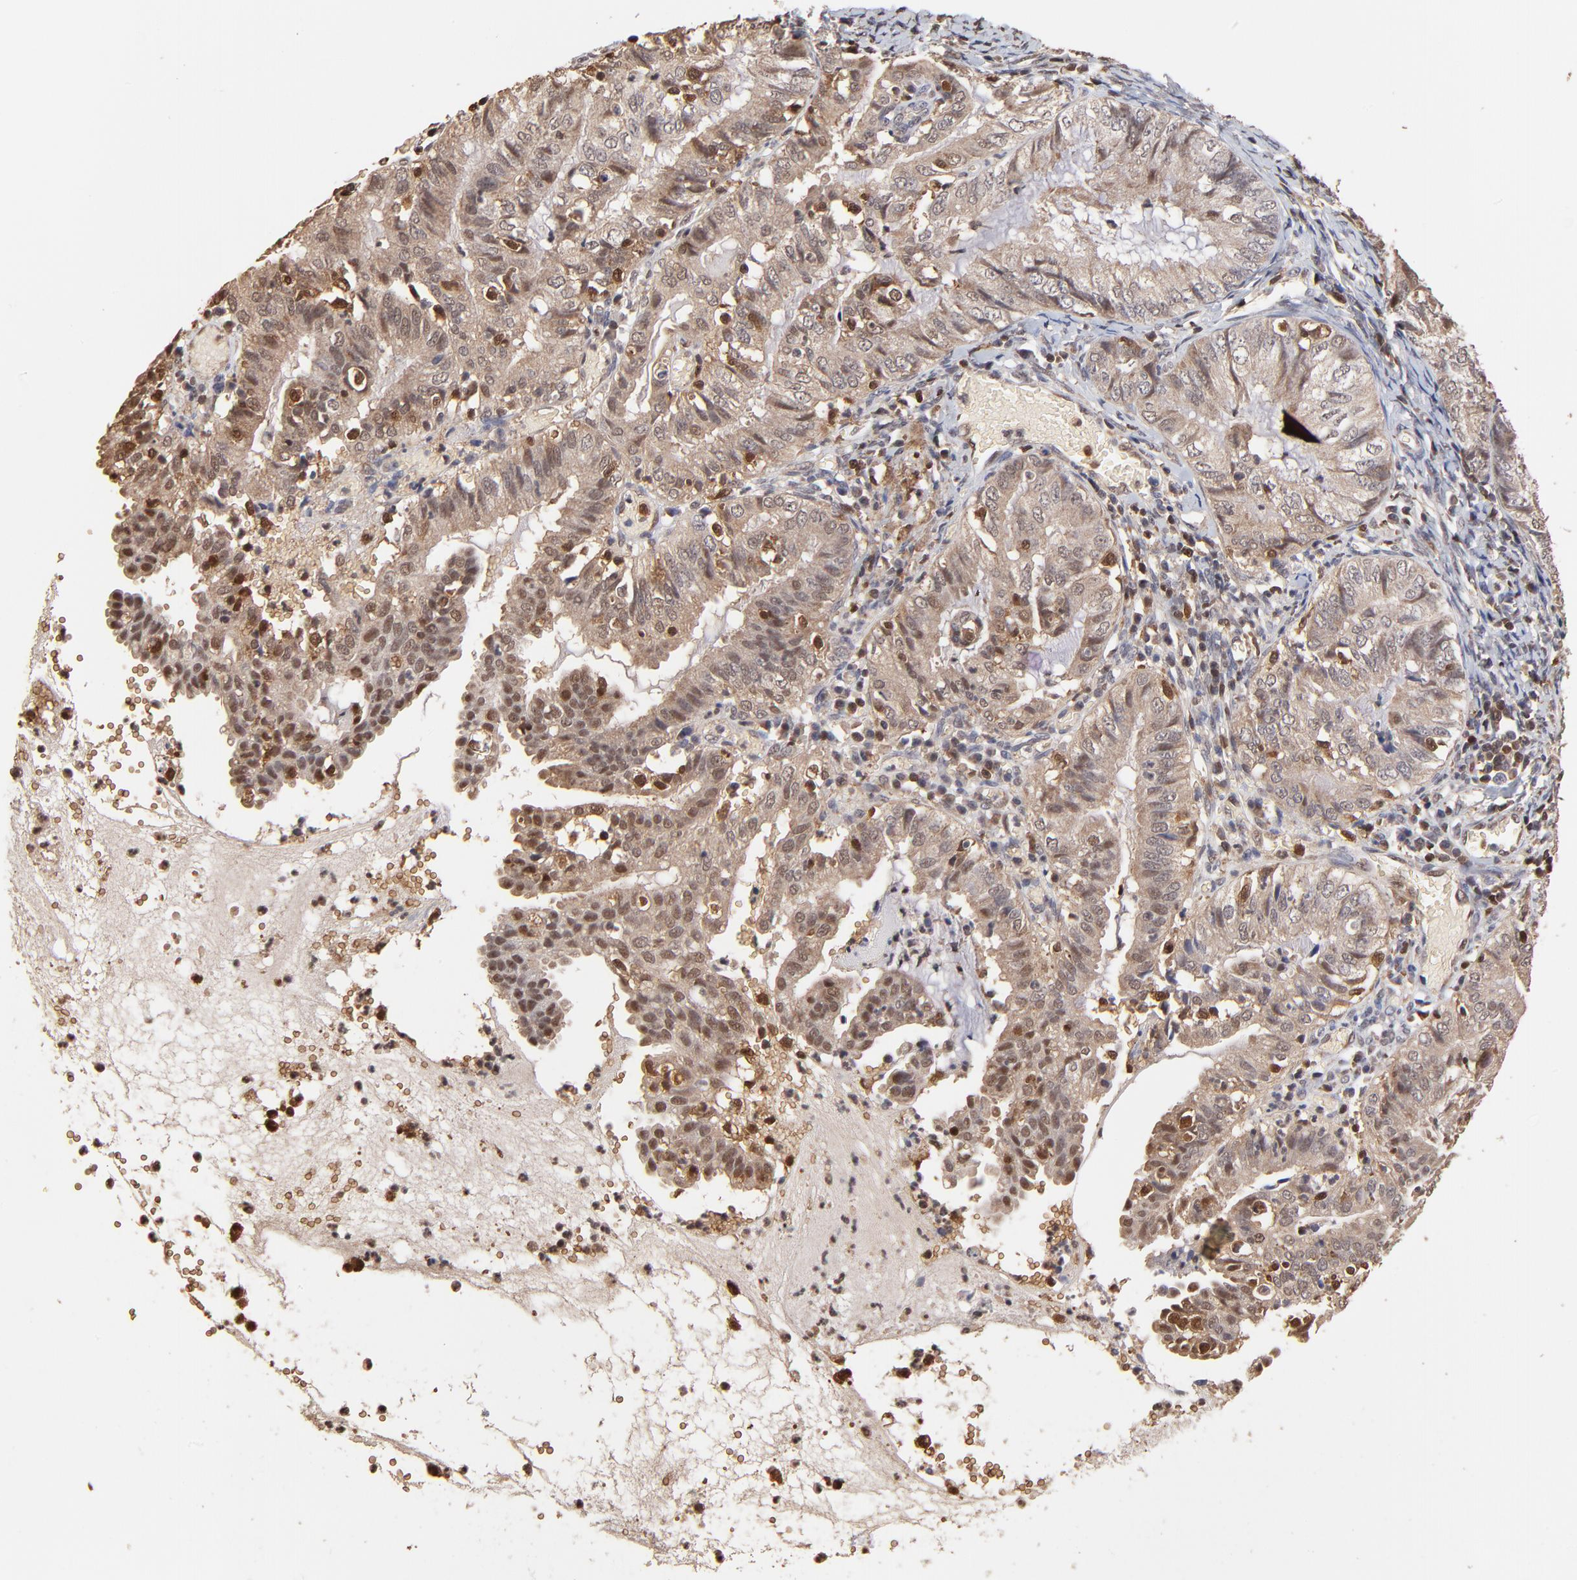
{"staining": {"intensity": "weak", "quantity": "25%-75%", "location": "cytoplasmic/membranous,nuclear"}, "tissue": "endometrial cancer", "cell_type": "Tumor cells", "image_type": "cancer", "snomed": [{"axis": "morphology", "description": "Adenocarcinoma, NOS"}, {"axis": "topography", "description": "Endometrium"}], "caption": "This photomicrograph reveals immunohistochemistry (IHC) staining of endometrial cancer, with low weak cytoplasmic/membranous and nuclear staining in approximately 25%-75% of tumor cells.", "gene": "CASP1", "patient": {"sex": "female", "age": 66}}